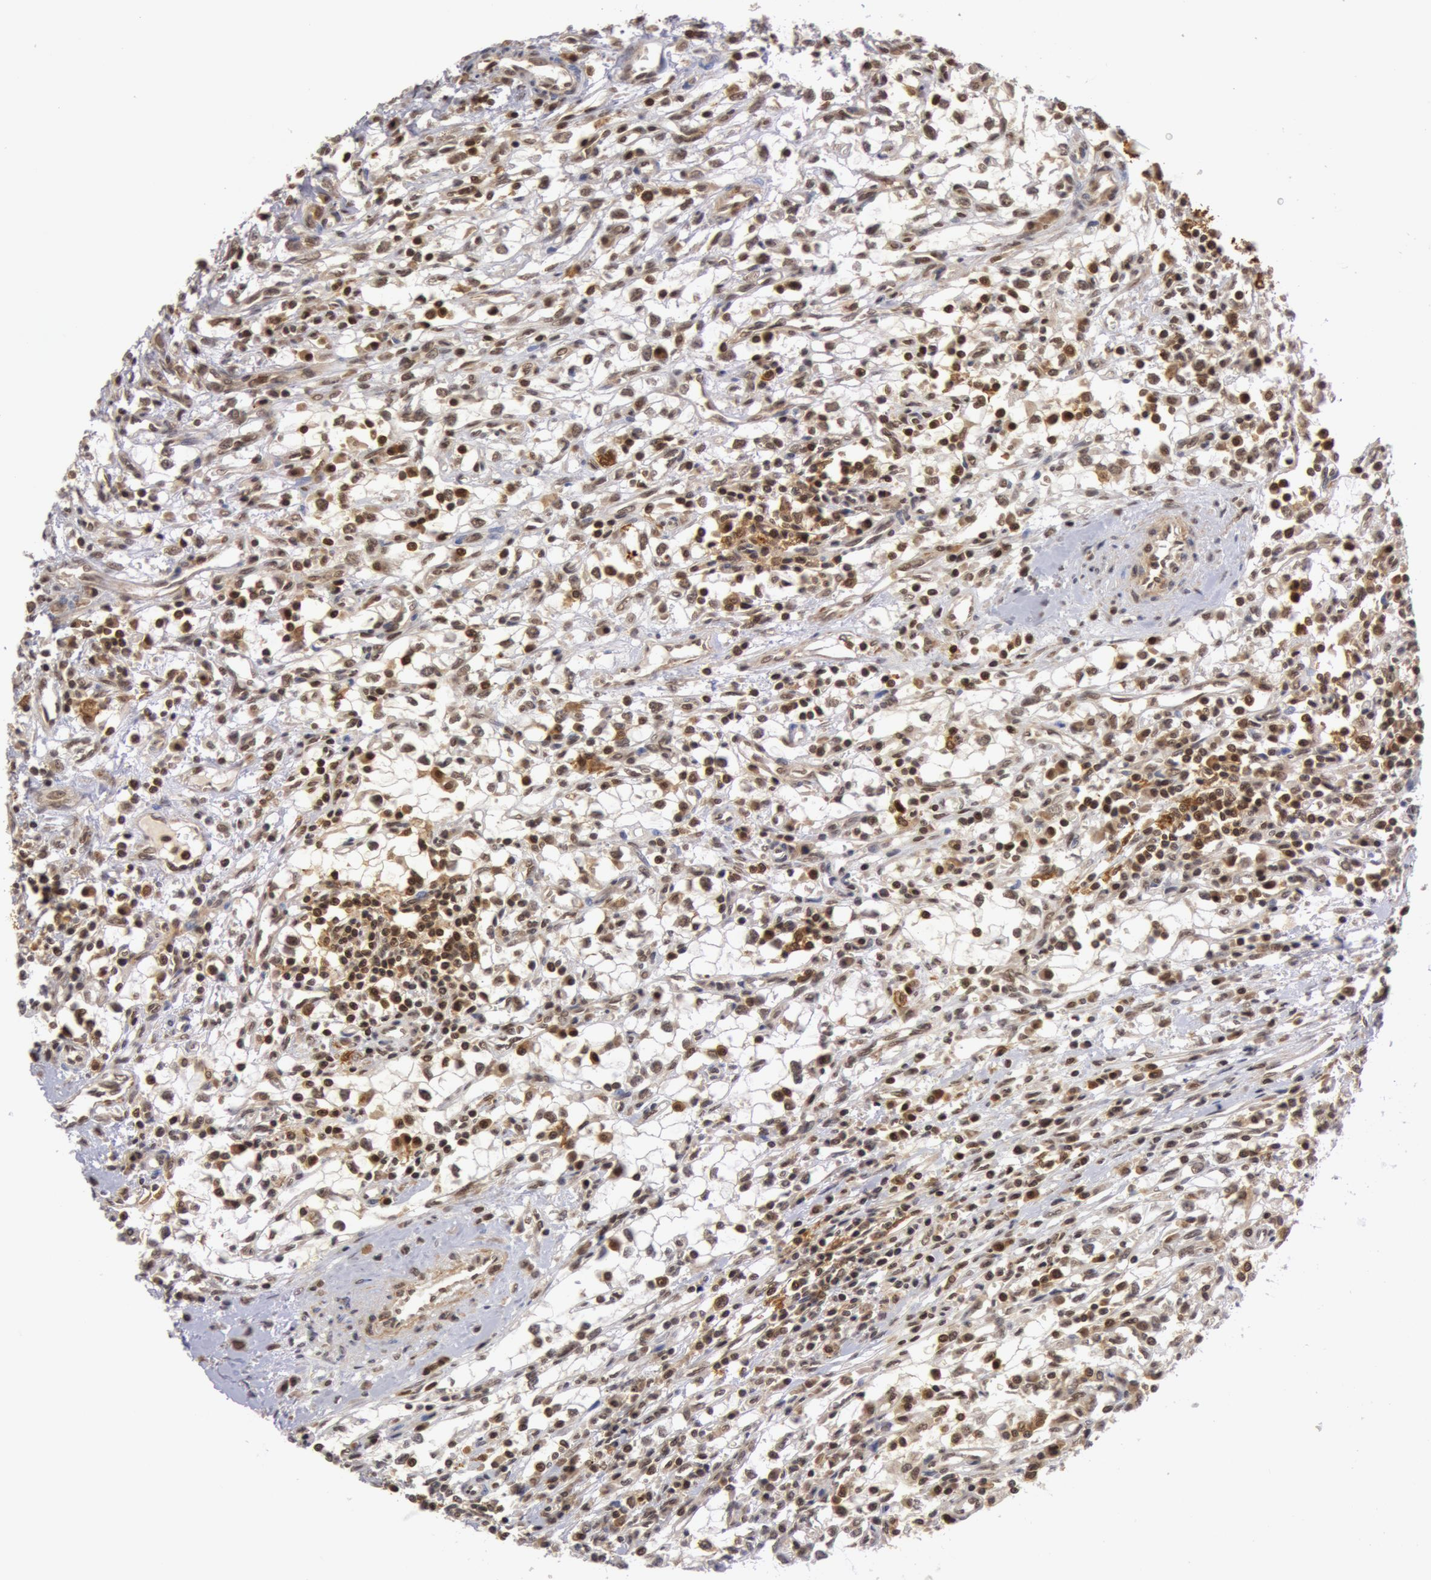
{"staining": {"intensity": "weak", "quantity": "25%-75%", "location": "nuclear"}, "tissue": "renal cancer", "cell_type": "Tumor cells", "image_type": "cancer", "snomed": [{"axis": "morphology", "description": "Adenocarcinoma, NOS"}, {"axis": "topography", "description": "Kidney"}], "caption": "Weak nuclear expression is identified in approximately 25%-75% of tumor cells in adenocarcinoma (renal). The staining was performed using DAB (3,3'-diaminobenzidine) to visualize the protein expression in brown, while the nuclei were stained in blue with hematoxylin (Magnification: 20x).", "gene": "ZNF350", "patient": {"sex": "male", "age": 82}}